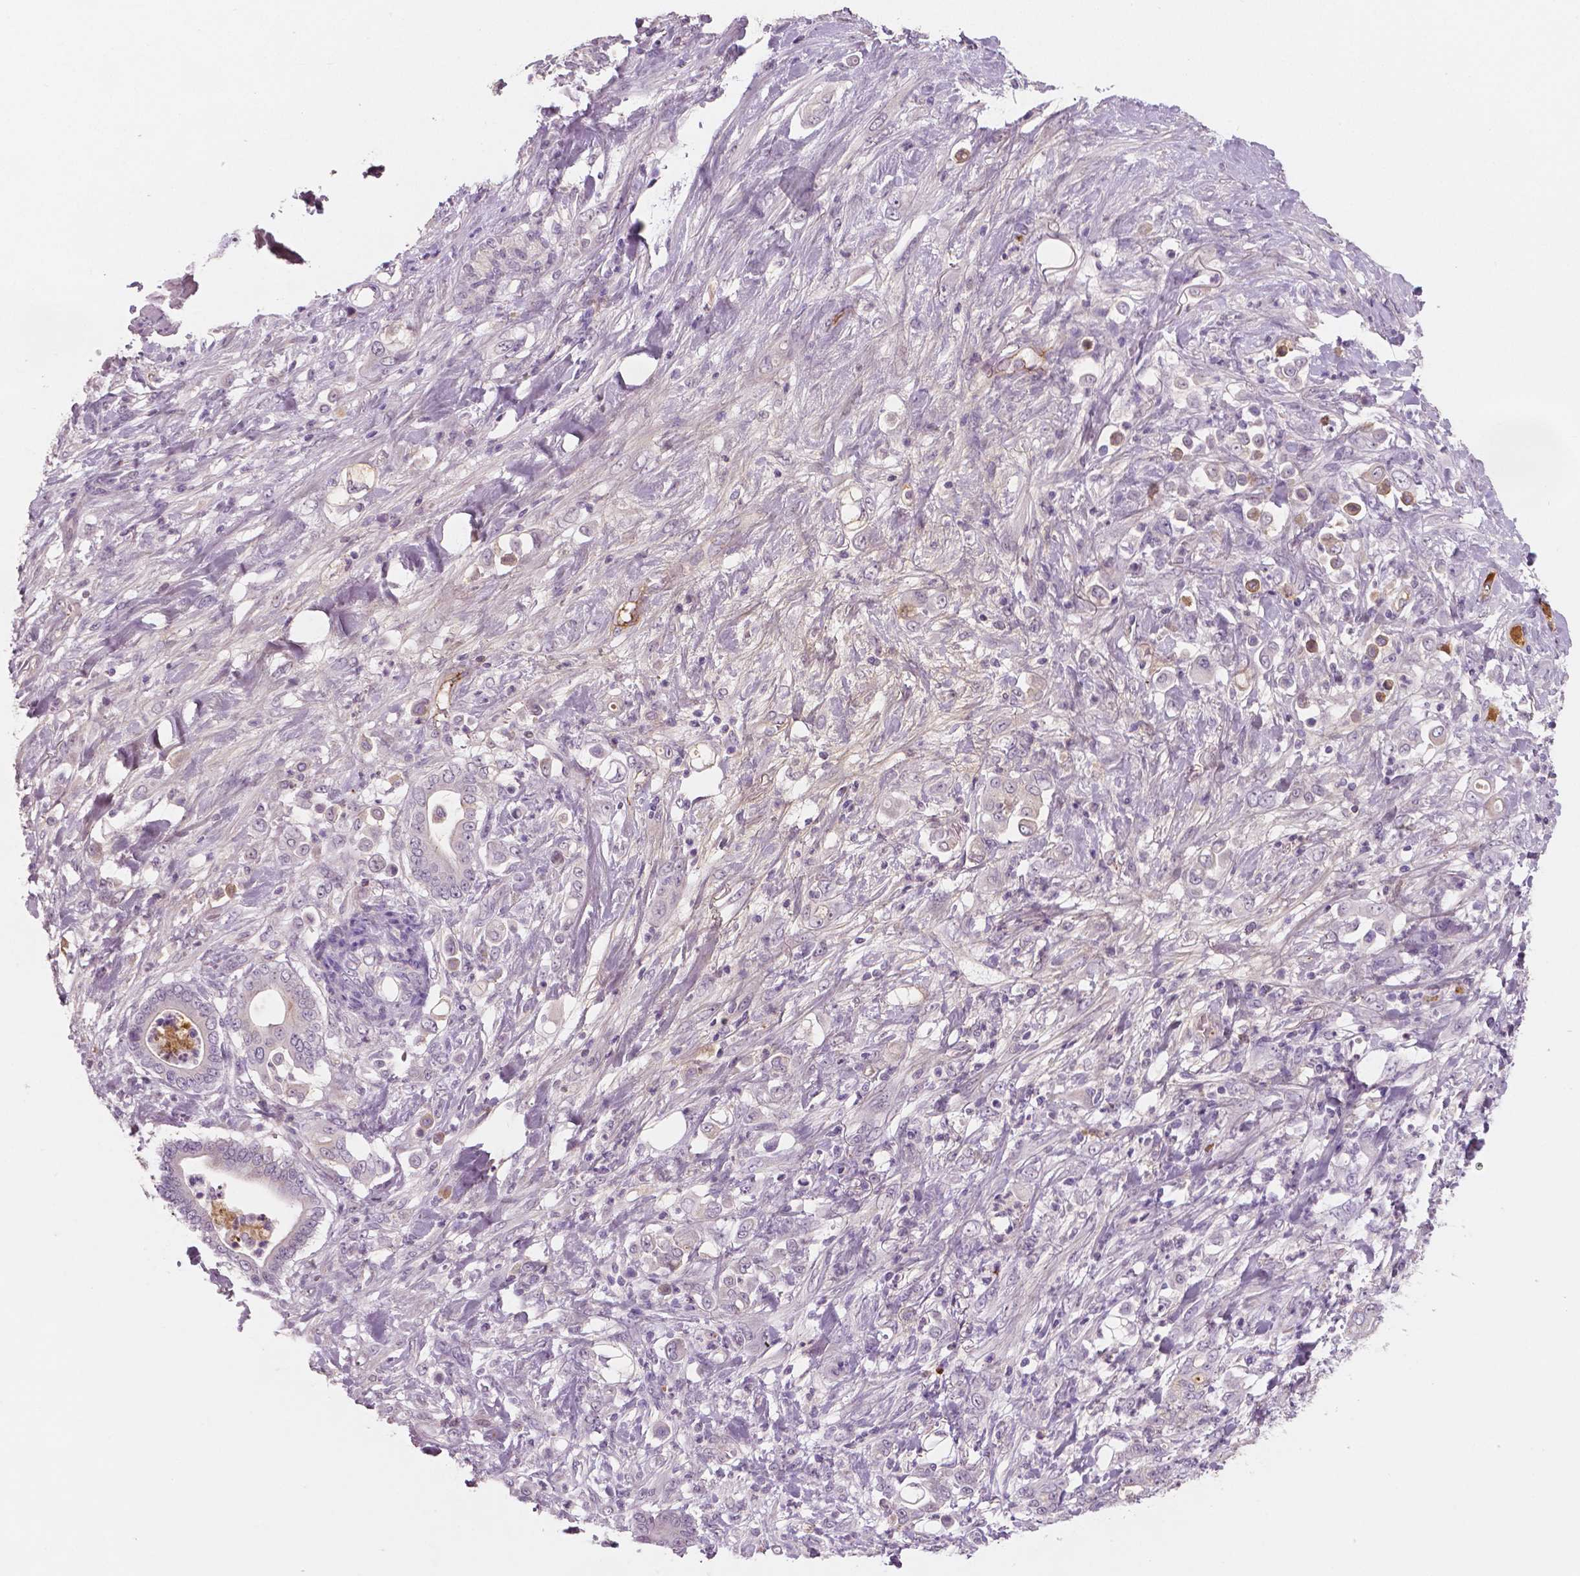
{"staining": {"intensity": "negative", "quantity": "none", "location": "none"}, "tissue": "stomach cancer", "cell_type": "Tumor cells", "image_type": "cancer", "snomed": [{"axis": "morphology", "description": "Adenocarcinoma, NOS"}, {"axis": "topography", "description": "Stomach"}], "caption": "IHC histopathology image of stomach cancer (adenocarcinoma) stained for a protein (brown), which shows no positivity in tumor cells.", "gene": "APOA4", "patient": {"sex": "female", "age": 79}}